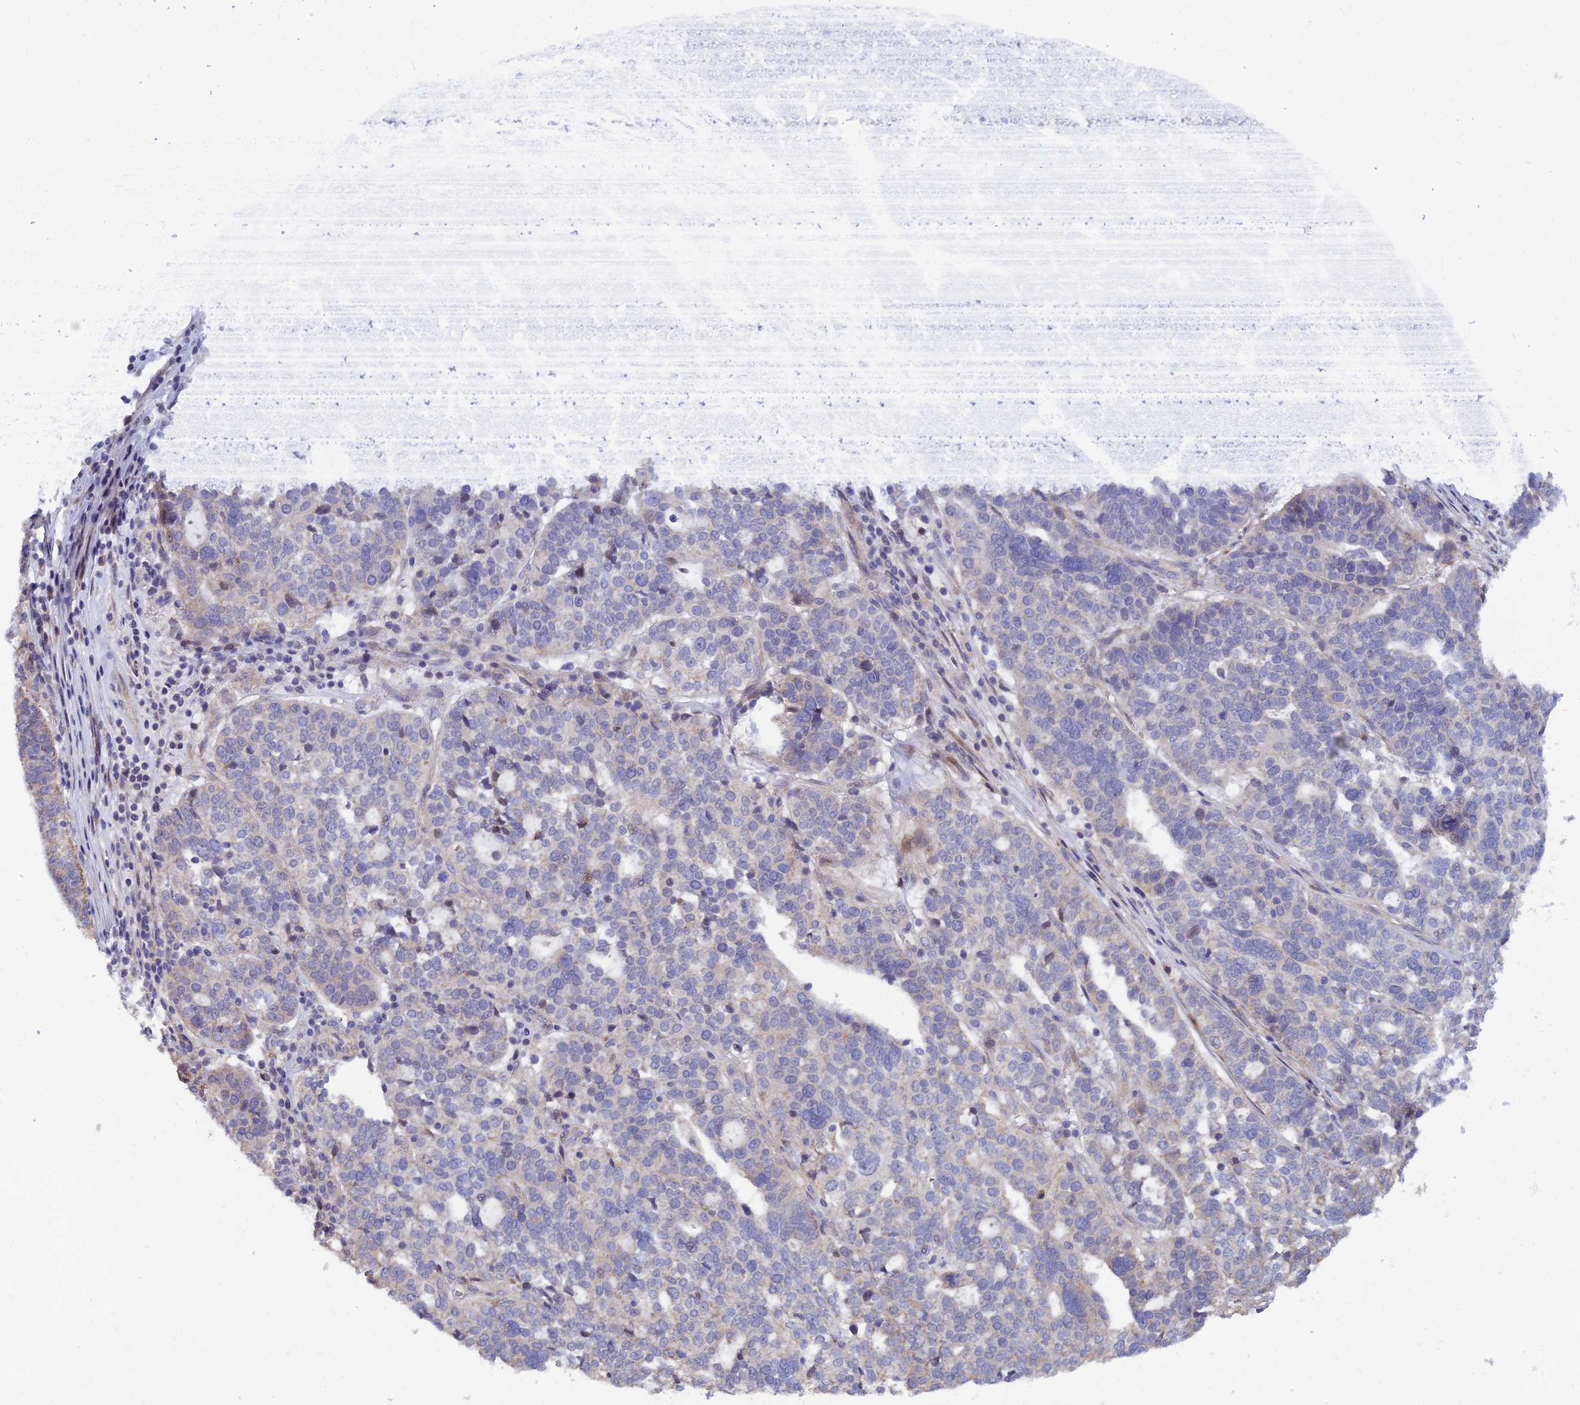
{"staining": {"intensity": "negative", "quantity": "none", "location": "none"}, "tissue": "ovarian cancer", "cell_type": "Tumor cells", "image_type": "cancer", "snomed": [{"axis": "morphology", "description": "Cystadenocarcinoma, serous, NOS"}, {"axis": "topography", "description": "Ovary"}], "caption": "A high-resolution photomicrograph shows IHC staining of serous cystadenocarcinoma (ovarian), which displays no significant staining in tumor cells. (Stains: DAB immunohistochemistry with hematoxylin counter stain, Microscopy: brightfield microscopy at high magnification).", "gene": "TRIM43B", "patient": {"sex": "female", "age": 59}}